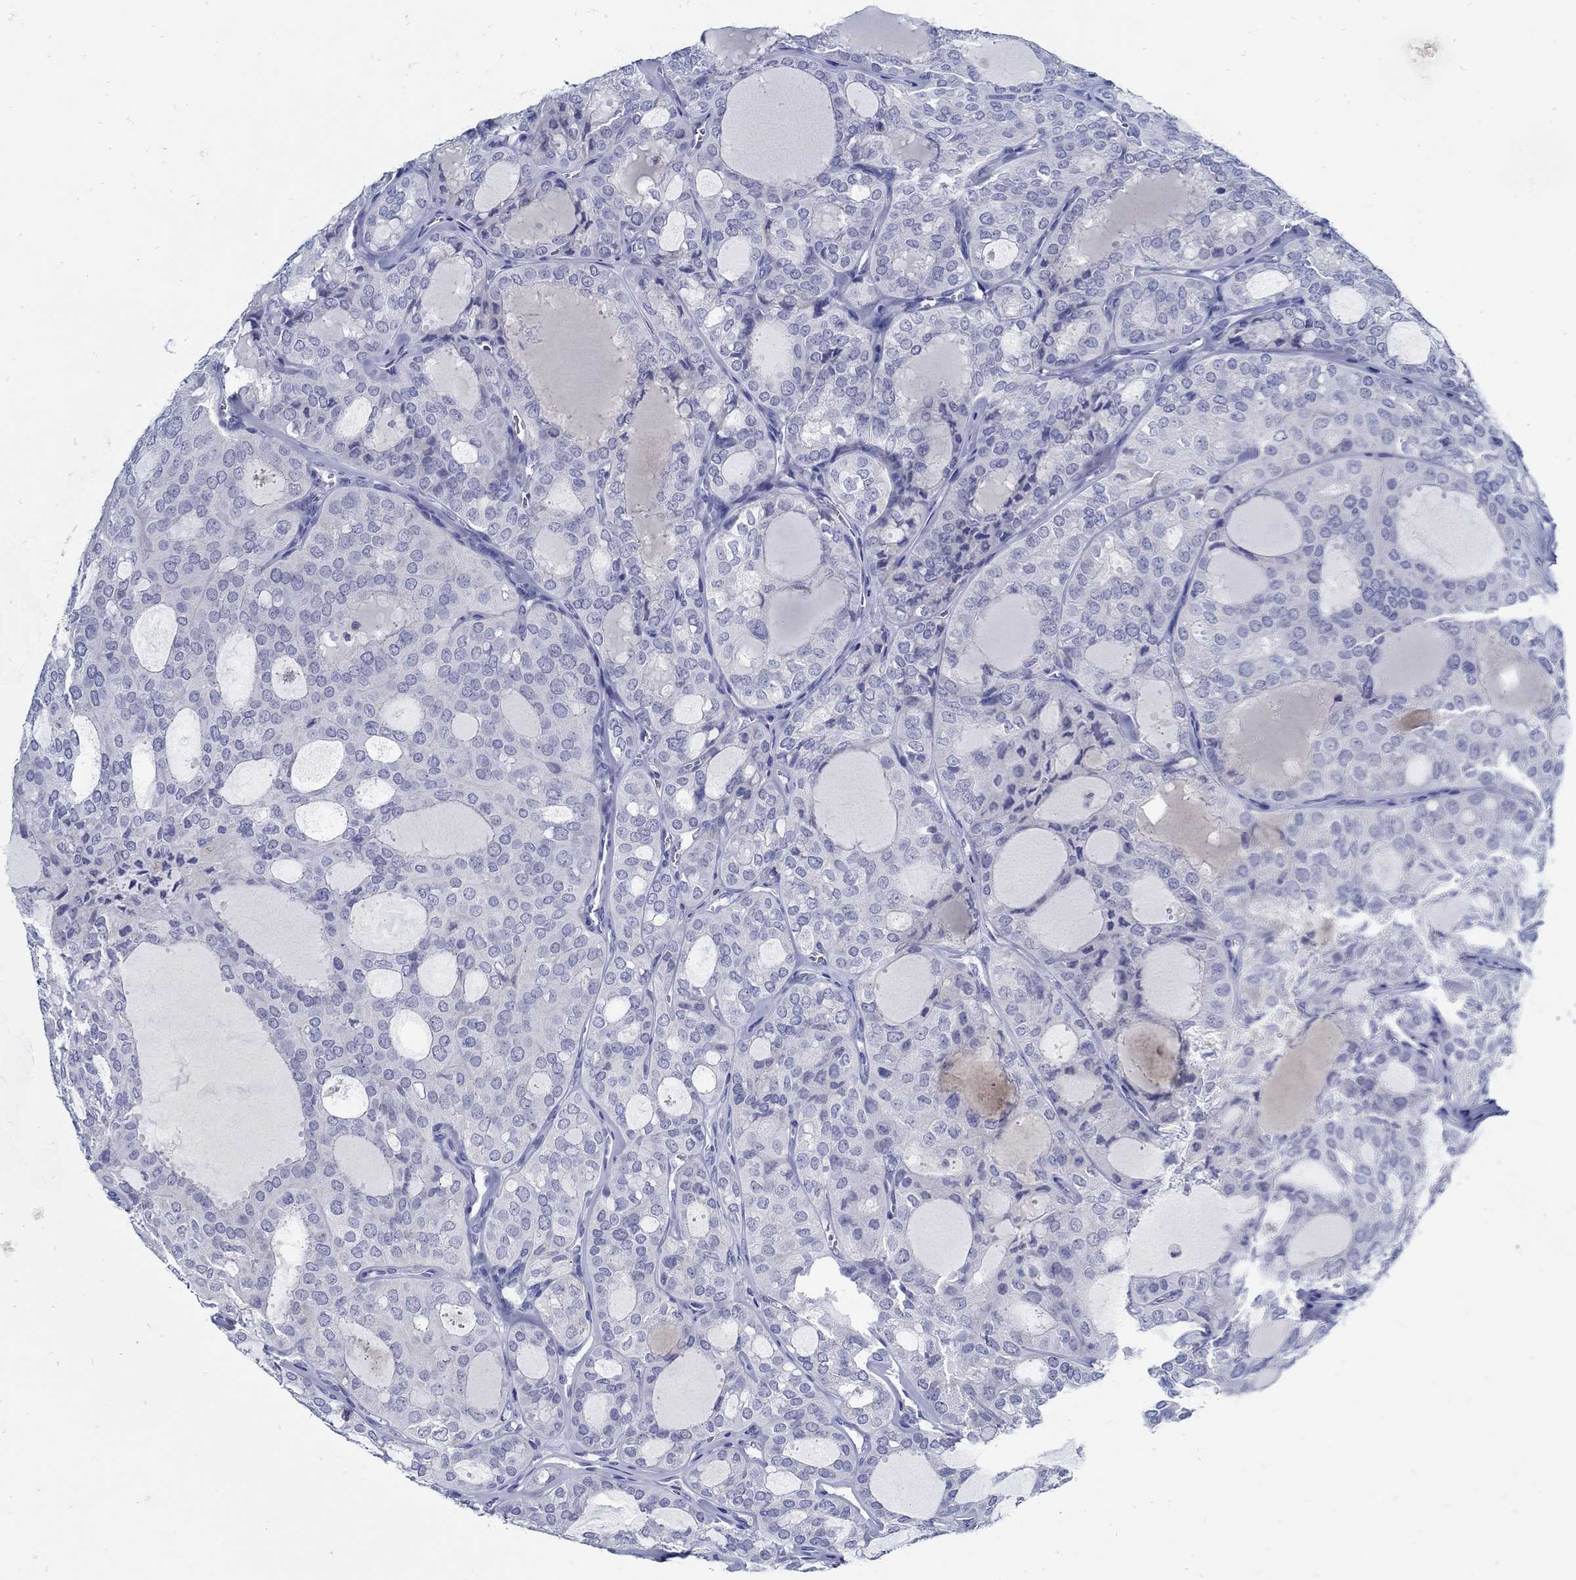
{"staining": {"intensity": "negative", "quantity": "none", "location": "none"}, "tissue": "thyroid cancer", "cell_type": "Tumor cells", "image_type": "cancer", "snomed": [{"axis": "morphology", "description": "Follicular adenoma carcinoma, NOS"}, {"axis": "topography", "description": "Thyroid gland"}], "caption": "DAB (3,3'-diaminobenzidine) immunohistochemical staining of human thyroid cancer demonstrates no significant expression in tumor cells. The staining is performed using DAB (3,3'-diaminobenzidine) brown chromogen with nuclei counter-stained in using hematoxylin.", "gene": "PAX9", "patient": {"sex": "male", "age": 75}}